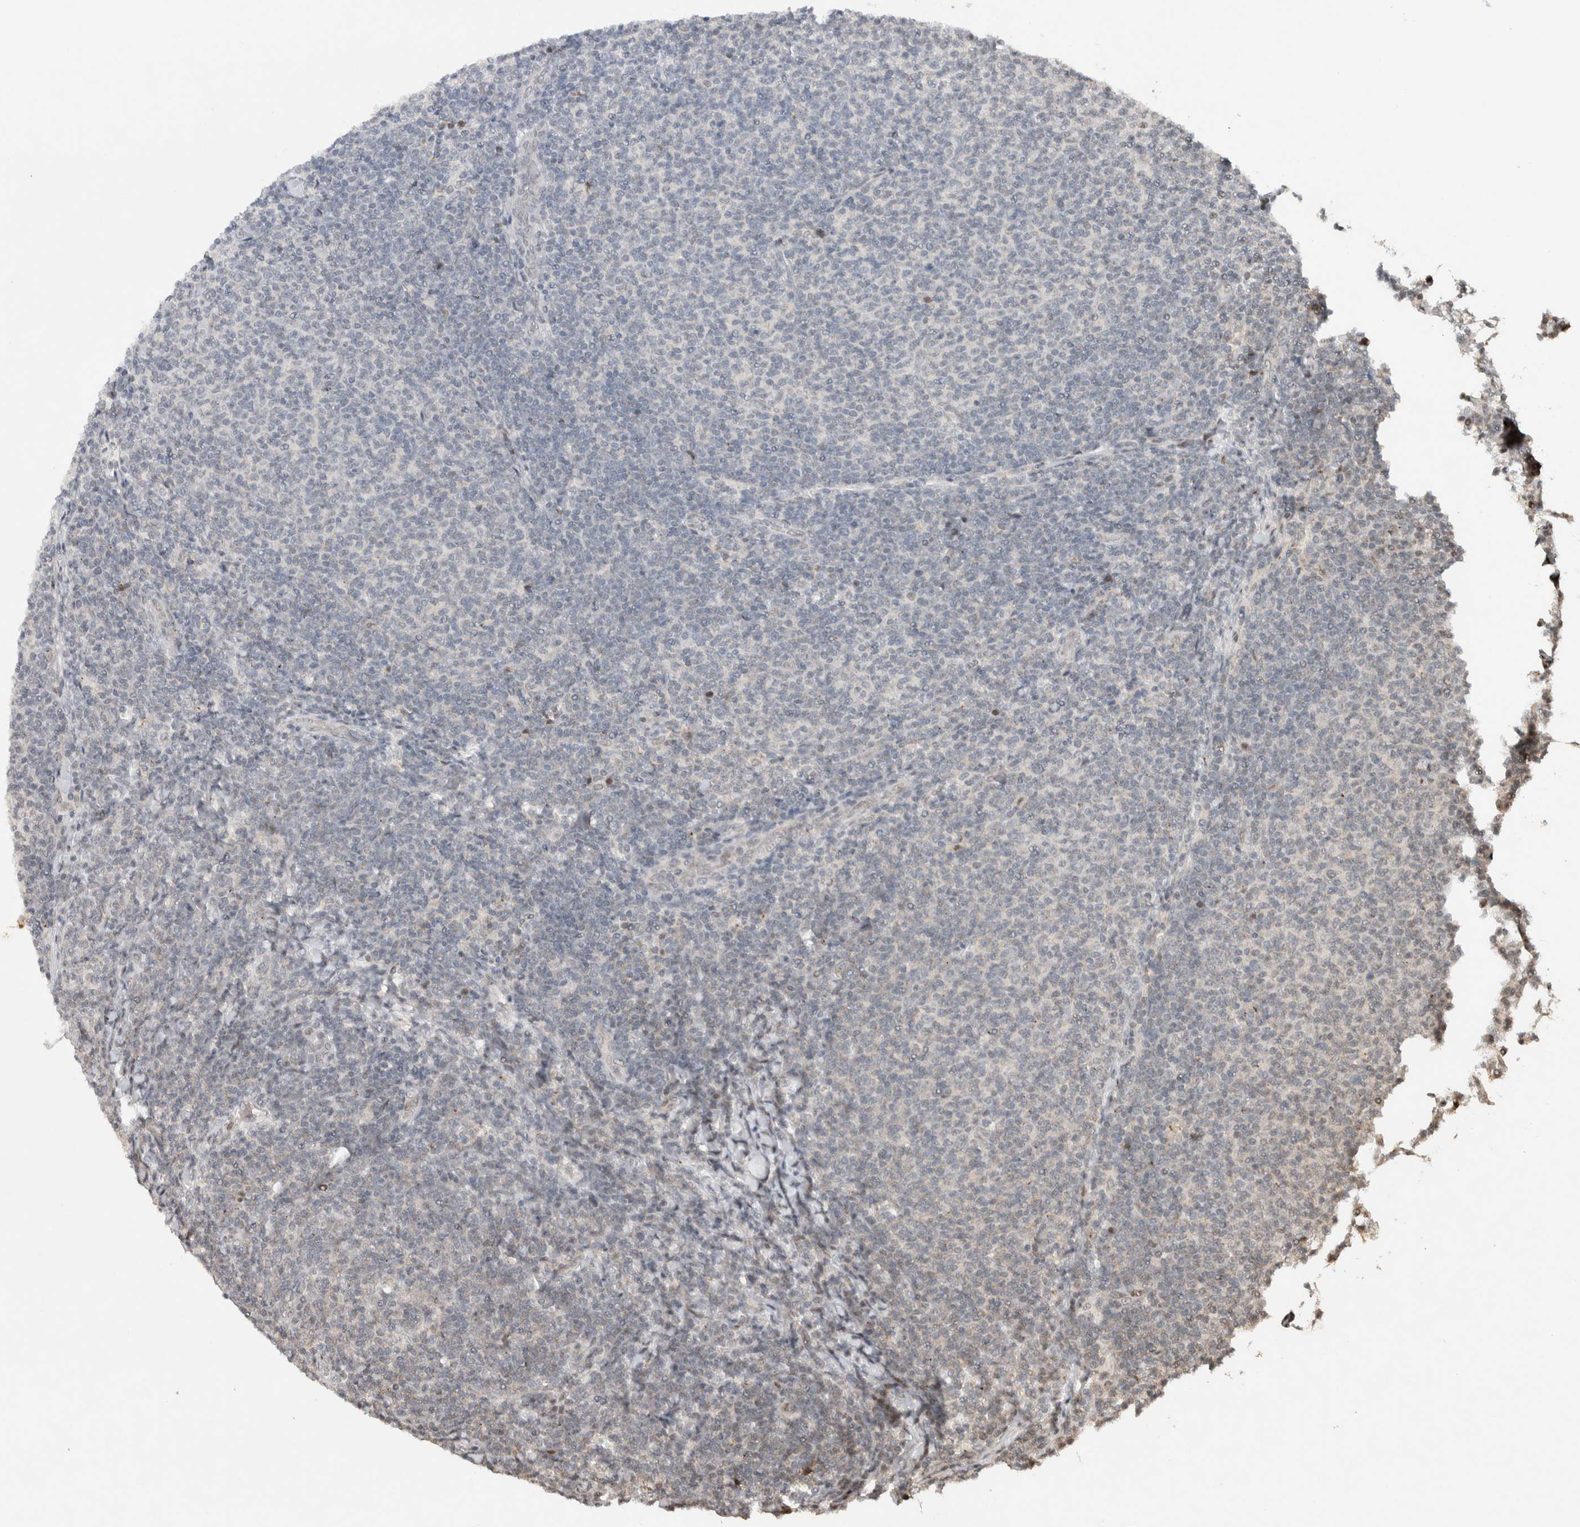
{"staining": {"intensity": "negative", "quantity": "none", "location": "none"}, "tissue": "lymphoma", "cell_type": "Tumor cells", "image_type": "cancer", "snomed": [{"axis": "morphology", "description": "Malignant lymphoma, non-Hodgkin's type, Low grade"}, {"axis": "topography", "description": "Lymph node"}], "caption": "Immunohistochemical staining of human lymphoma displays no significant positivity in tumor cells. The staining is performed using DAB (3,3'-diaminobenzidine) brown chromogen with nuclei counter-stained in using hematoxylin.", "gene": "ZNF521", "patient": {"sex": "male", "age": 66}}